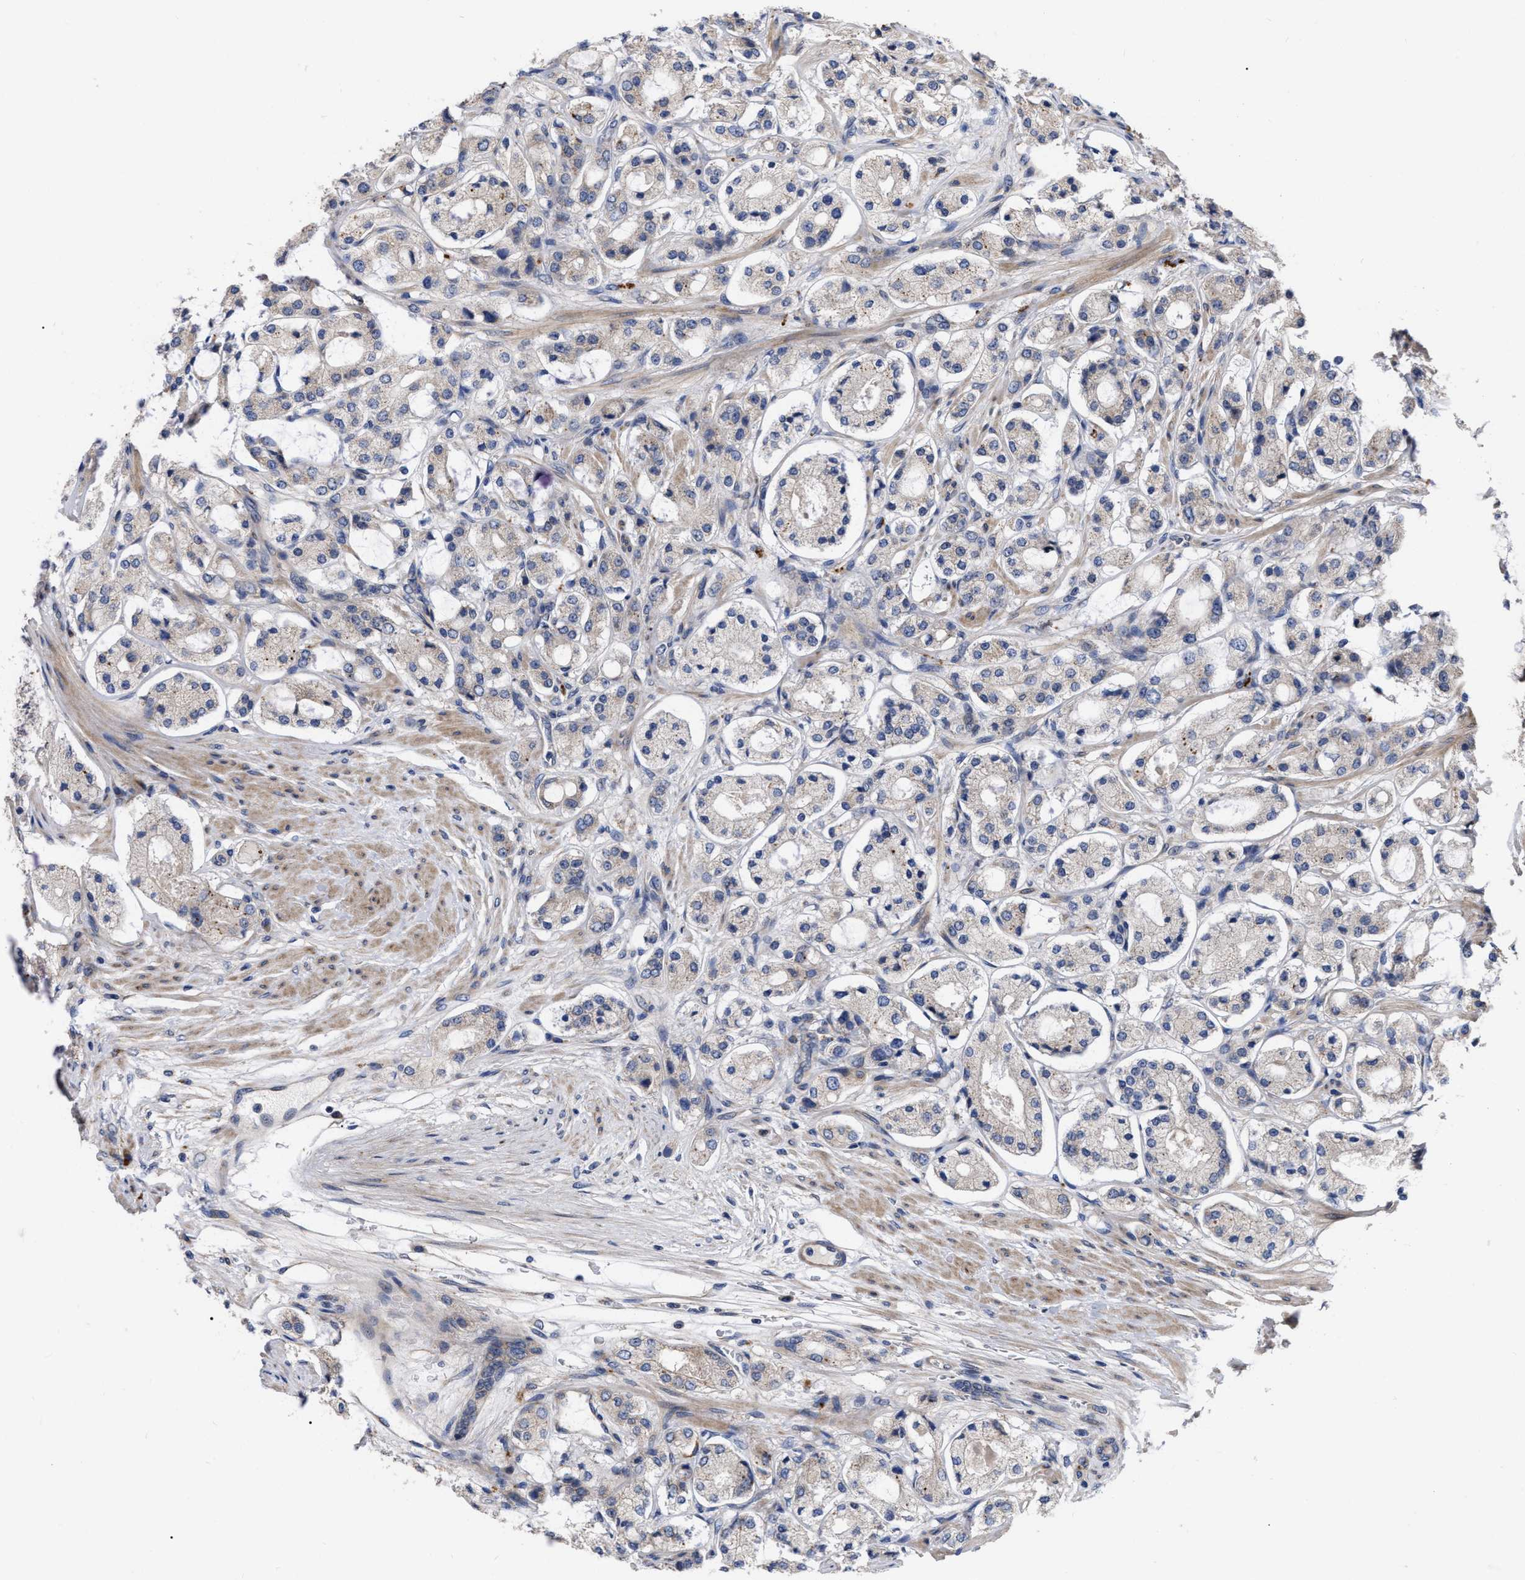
{"staining": {"intensity": "weak", "quantity": "<25%", "location": "cytoplasmic/membranous"}, "tissue": "prostate cancer", "cell_type": "Tumor cells", "image_type": "cancer", "snomed": [{"axis": "morphology", "description": "Adenocarcinoma, High grade"}, {"axis": "topography", "description": "Prostate"}], "caption": "Prostate adenocarcinoma (high-grade) was stained to show a protein in brown. There is no significant expression in tumor cells. (Stains: DAB immunohistochemistry (IHC) with hematoxylin counter stain, Microscopy: brightfield microscopy at high magnification).", "gene": "MLST8", "patient": {"sex": "male", "age": 65}}